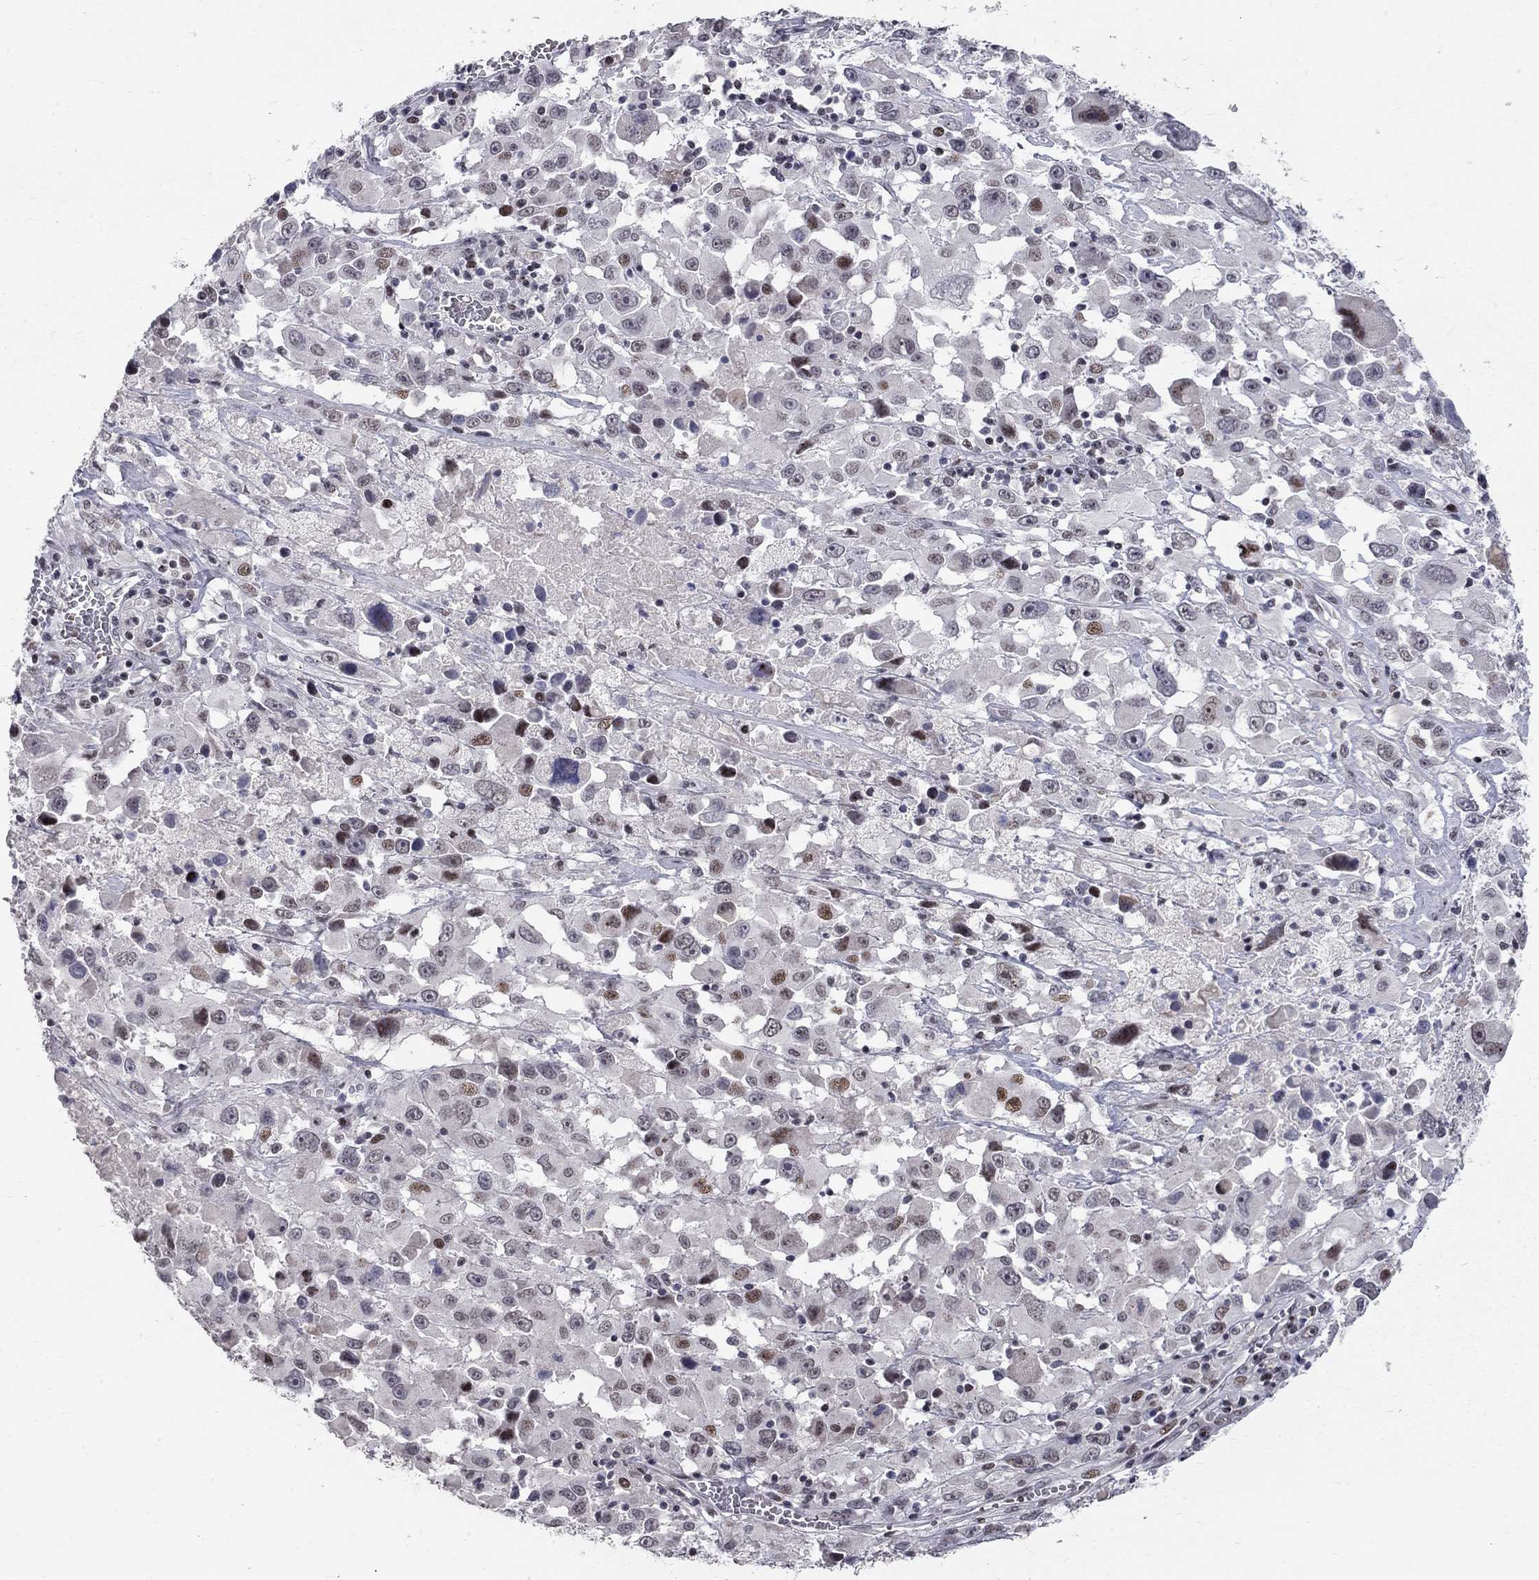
{"staining": {"intensity": "moderate", "quantity": "<25%", "location": "nuclear"}, "tissue": "melanoma", "cell_type": "Tumor cells", "image_type": "cancer", "snomed": [{"axis": "morphology", "description": "Malignant melanoma, Metastatic site"}, {"axis": "topography", "description": "Lymph node"}], "caption": "This micrograph exhibits immunohistochemistry (IHC) staining of human malignant melanoma (metastatic site), with low moderate nuclear positivity in about <25% of tumor cells.", "gene": "HDAC3", "patient": {"sex": "male", "age": 50}}